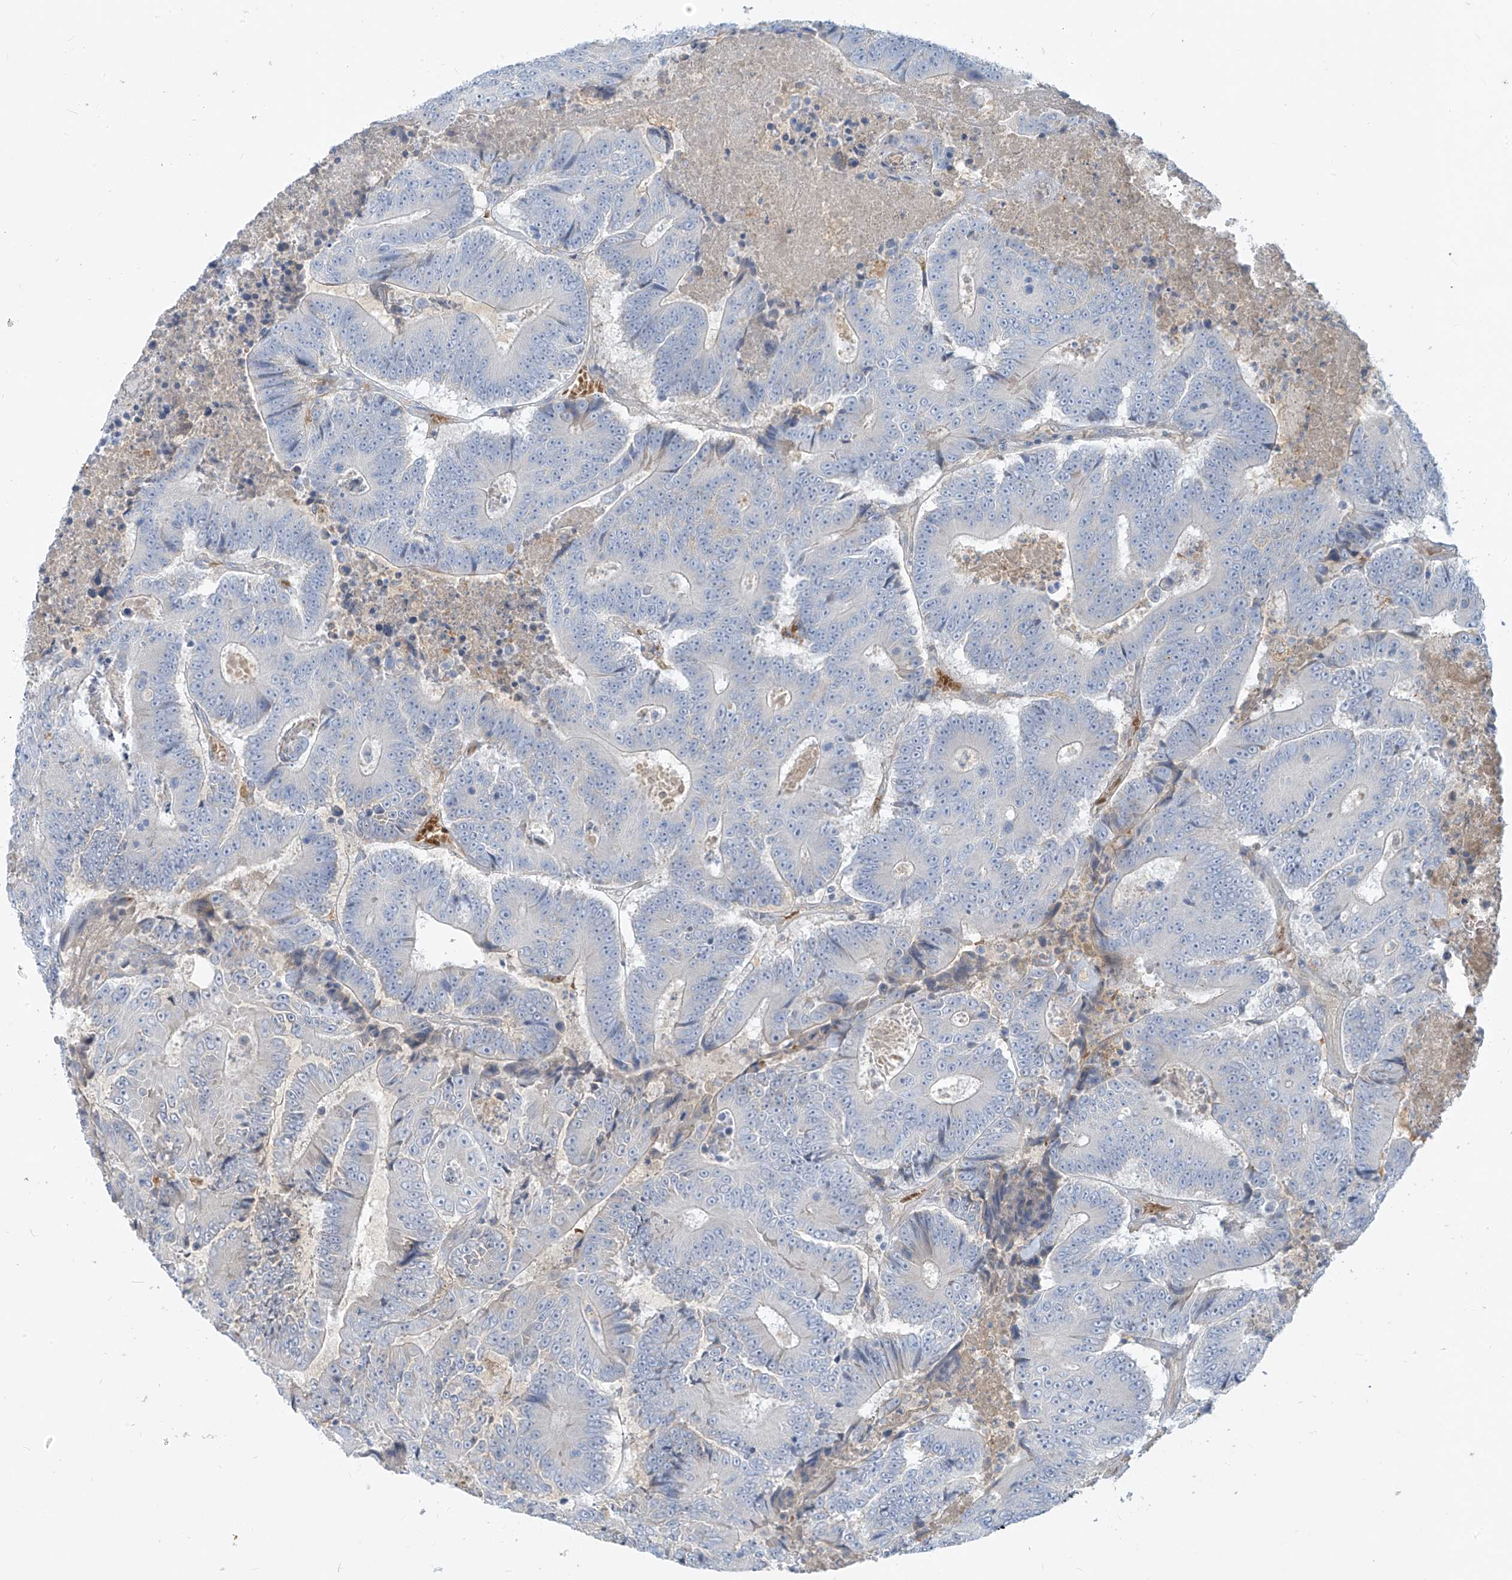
{"staining": {"intensity": "negative", "quantity": "none", "location": "none"}, "tissue": "colorectal cancer", "cell_type": "Tumor cells", "image_type": "cancer", "snomed": [{"axis": "morphology", "description": "Adenocarcinoma, NOS"}, {"axis": "topography", "description": "Colon"}], "caption": "IHC of human colorectal cancer shows no staining in tumor cells.", "gene": "DGKQ", "patient": {"sex": "male", "age": 83}}